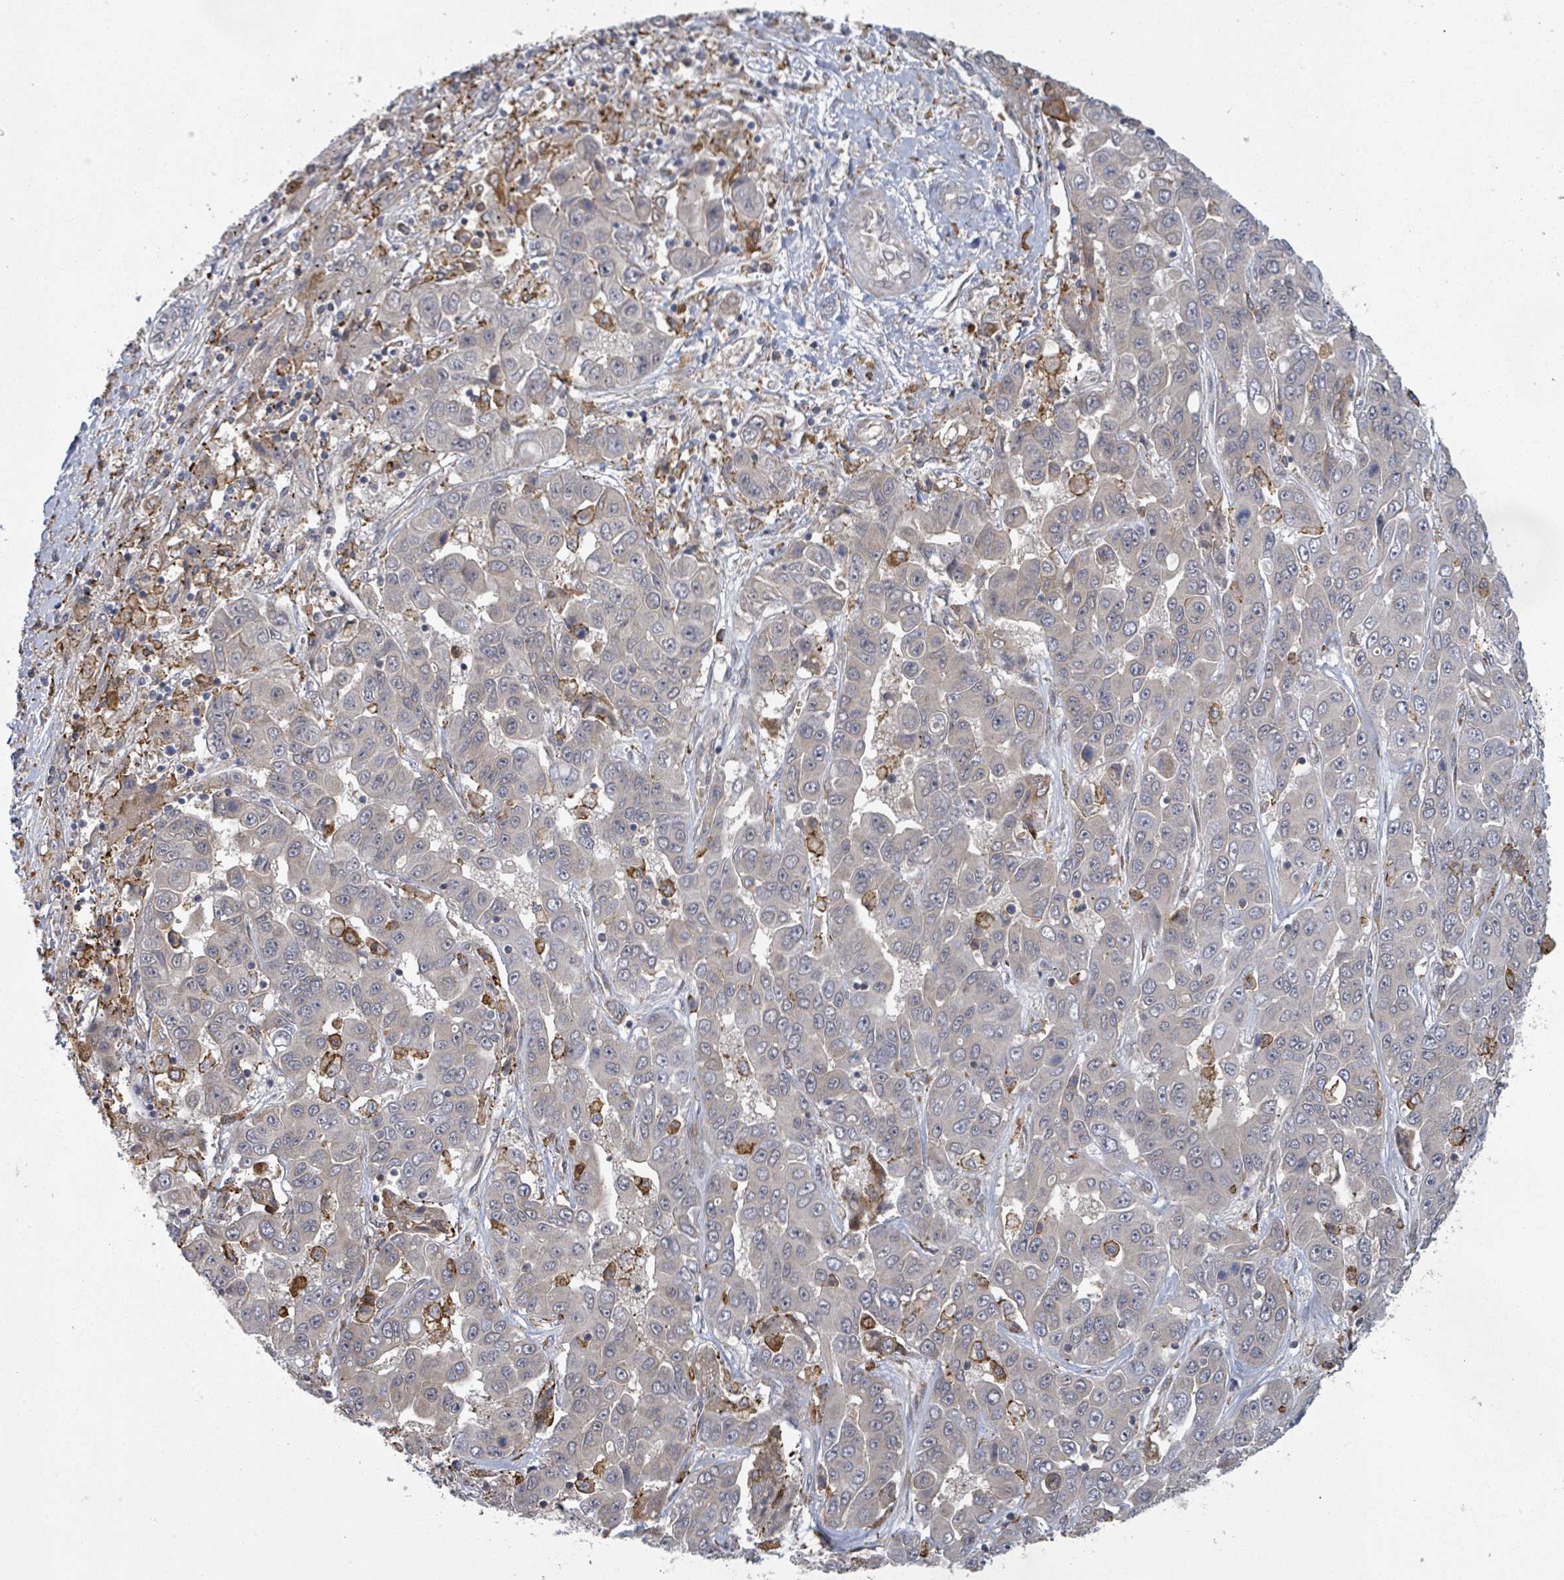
{"staining": {"intensity": "negative", "quantity": "none", "location": "none"}, "tissue": "liver cancer", "cell_type": "Tumor cells", "image_type": "cancer", "snomed": [{"axis": "morphology", "description": "Cholangiocarcinoma"}, {"axis": "topography", "description": "Liver"}], "caption": "High magnification brightfield microscopy of liver cholangiocarcinoma stained with DAB (brown) and counterstained with hematoxylin (blue): tumor cells show no significant expression.", "gene": "SHROOM2", "patient": {"sex": "female", "age": 52}}